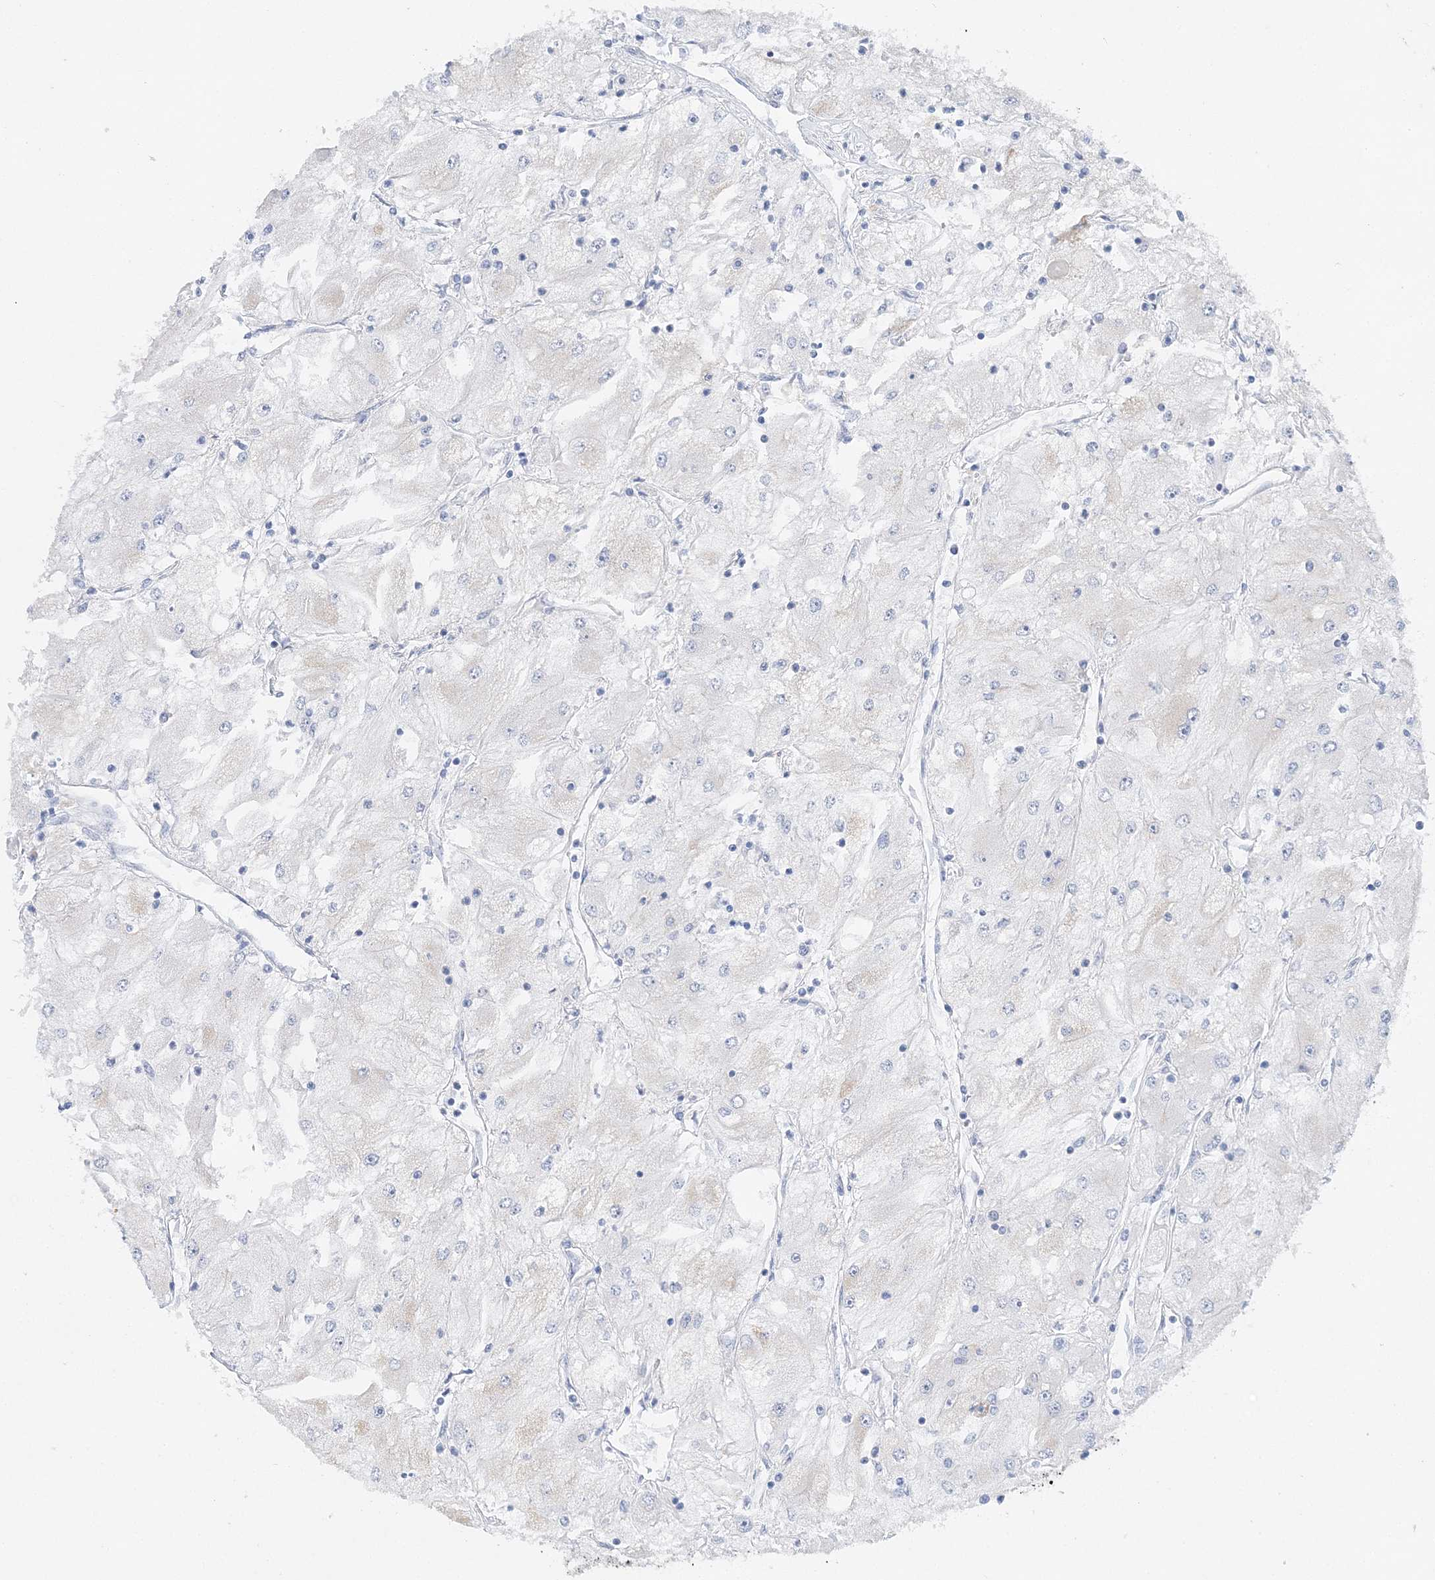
{"staining": {"intensity": "negative", "quantity": "none", "location": "none"}, "tissue": "renal cancer", "cell_type": "Tumor cells", "image_type": "cancer", "snomed": [{"axis": "morphology", "description": "Adenocarcinoma, NOS"}, {"axis": "topography", "description": "Kidney"}], "caption": "Immunohistochemistry of adenocarcinoma (renal) reveals no staining in tumor cells.", "gene": "SLC5A6", "patient": {"sex": "male", "age": 80}}